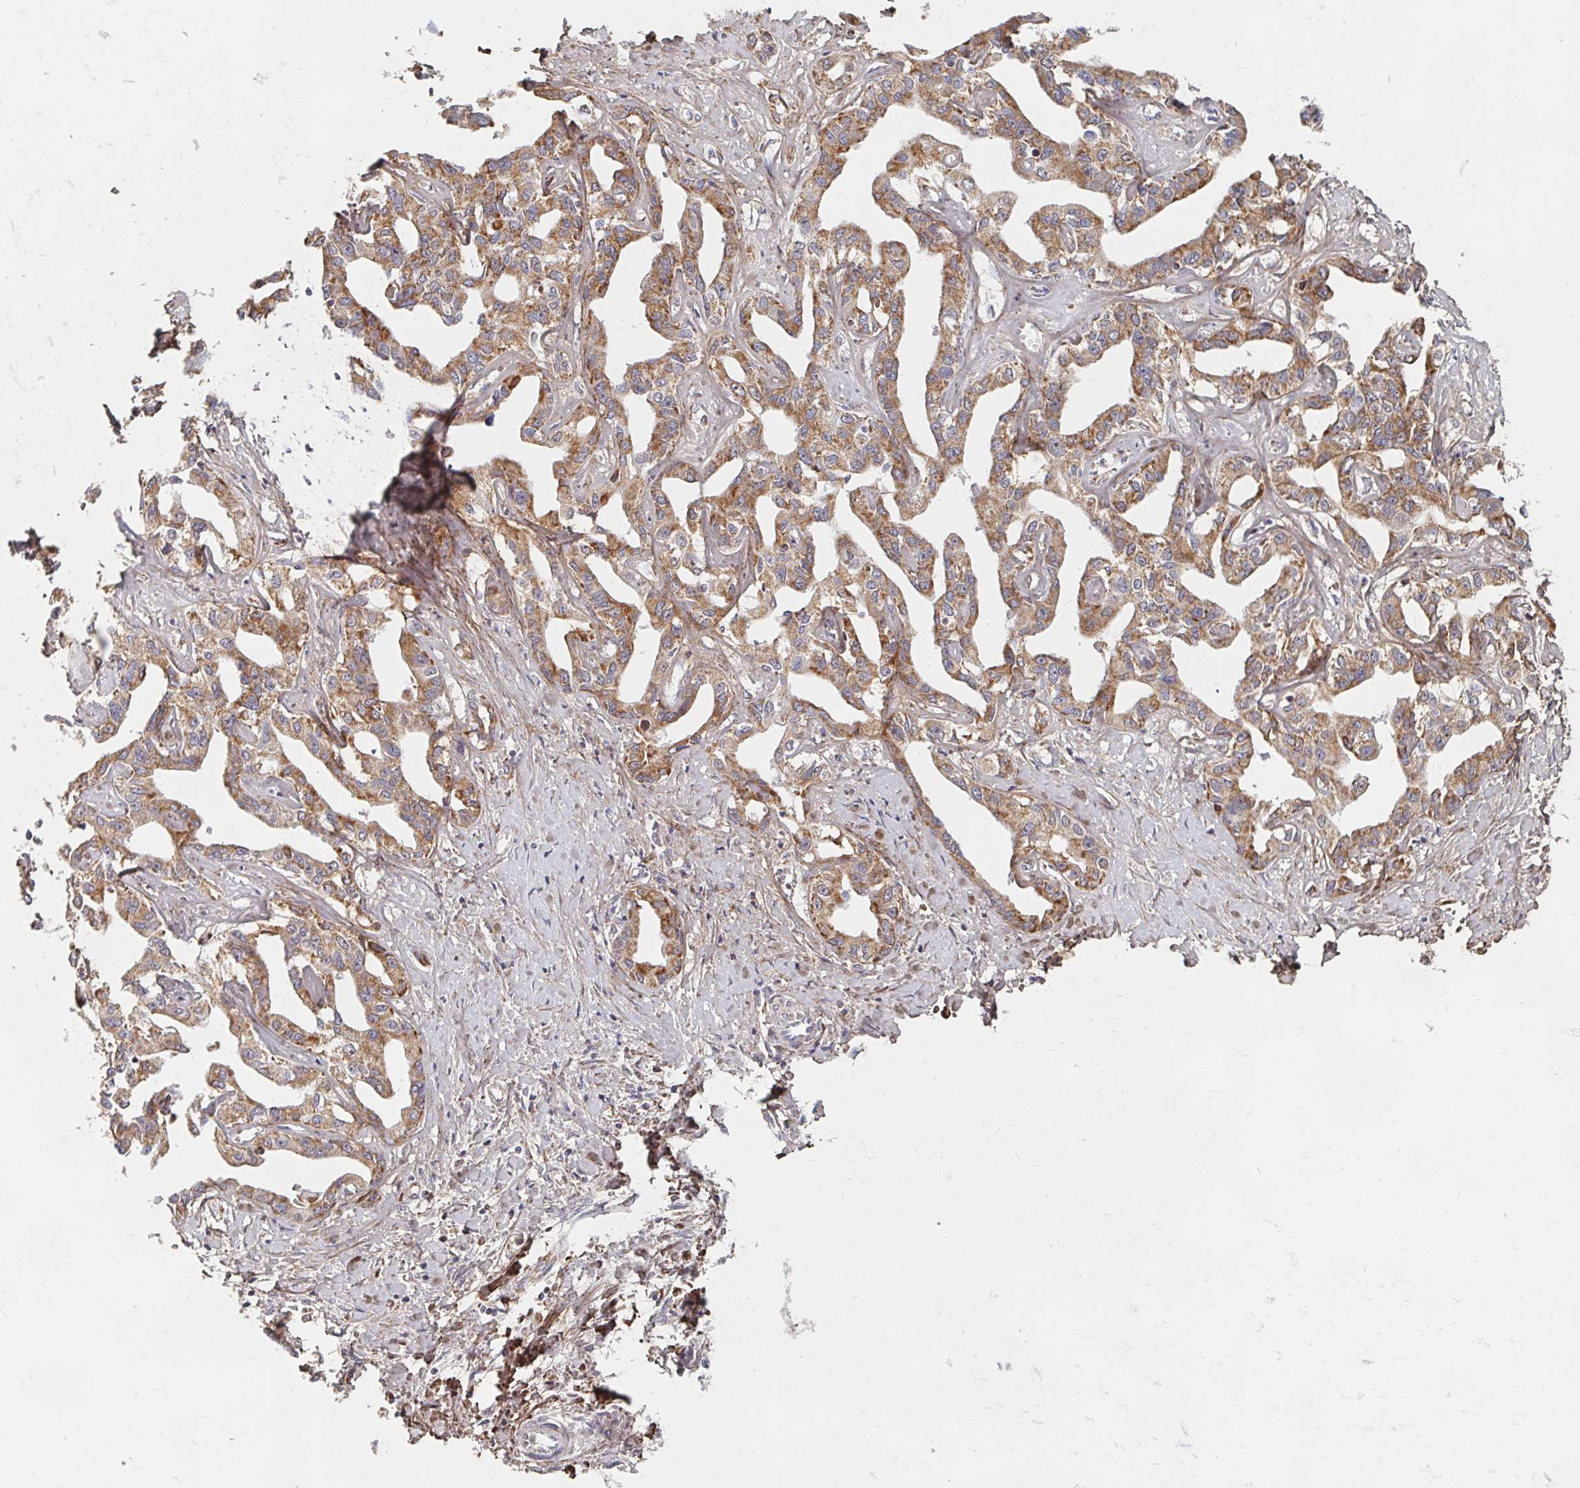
{"staining": {"intensity": "moderate", "quantity": ">75%", "location": "cytoplasmic/membranous"}, "tissue": "liver cancer", "cell_type": "Tumor cells", "image_type": "cancer", "snomed": [{"axis": "morphology", "description": "Cholangiocarcinoma"}, {"axis": "topography", "description": "Liver"}], "caption": "DAB immunohistochemical staining of liver cancer reveals moderate cytoplasmic/membranous protein positivity in approximately >75% of tumor cells.", "gene": "MAVS", "patient": {"sex": "male", "age": 59}}